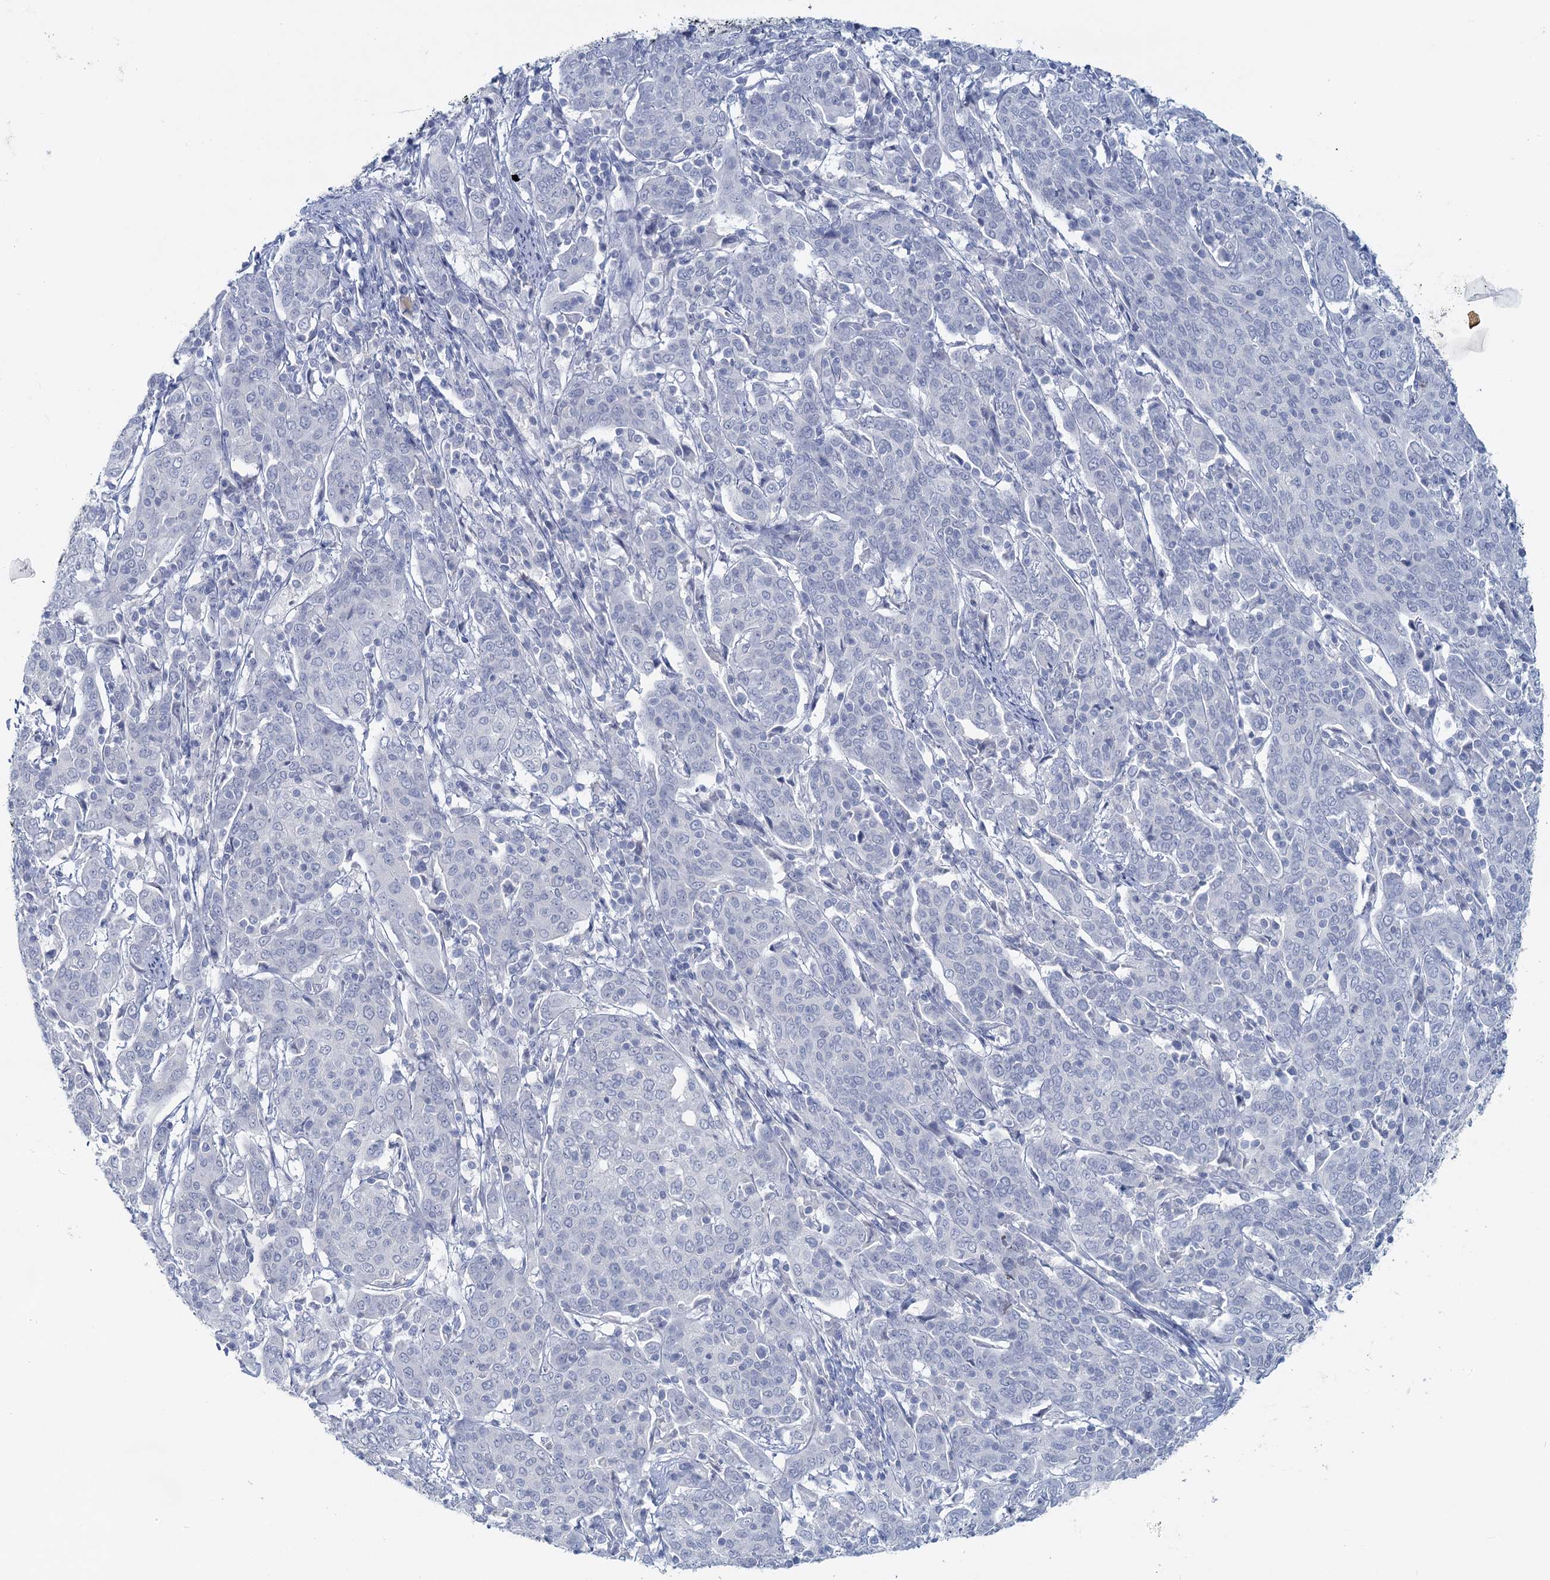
{"staining": {"intensity": "negative", "quantity": "none", "location": "none"}, "tissue": "cervical cancer", "cell_type": "Tumor cells", "image_type": "cancer", "snomed": [{"axis": "morphology", "description": "Squamous cell carcinoma, NOS"}, {"axis": "topography", "description": "Cervix"}], "caption": "This is a photomicrograph of IHC staining of cervical cancer (squamous cell carcinoma), which shows no expression in tumor cells.", "gene": "CHGA", "patient": {"sex": "female", "age": 67}}